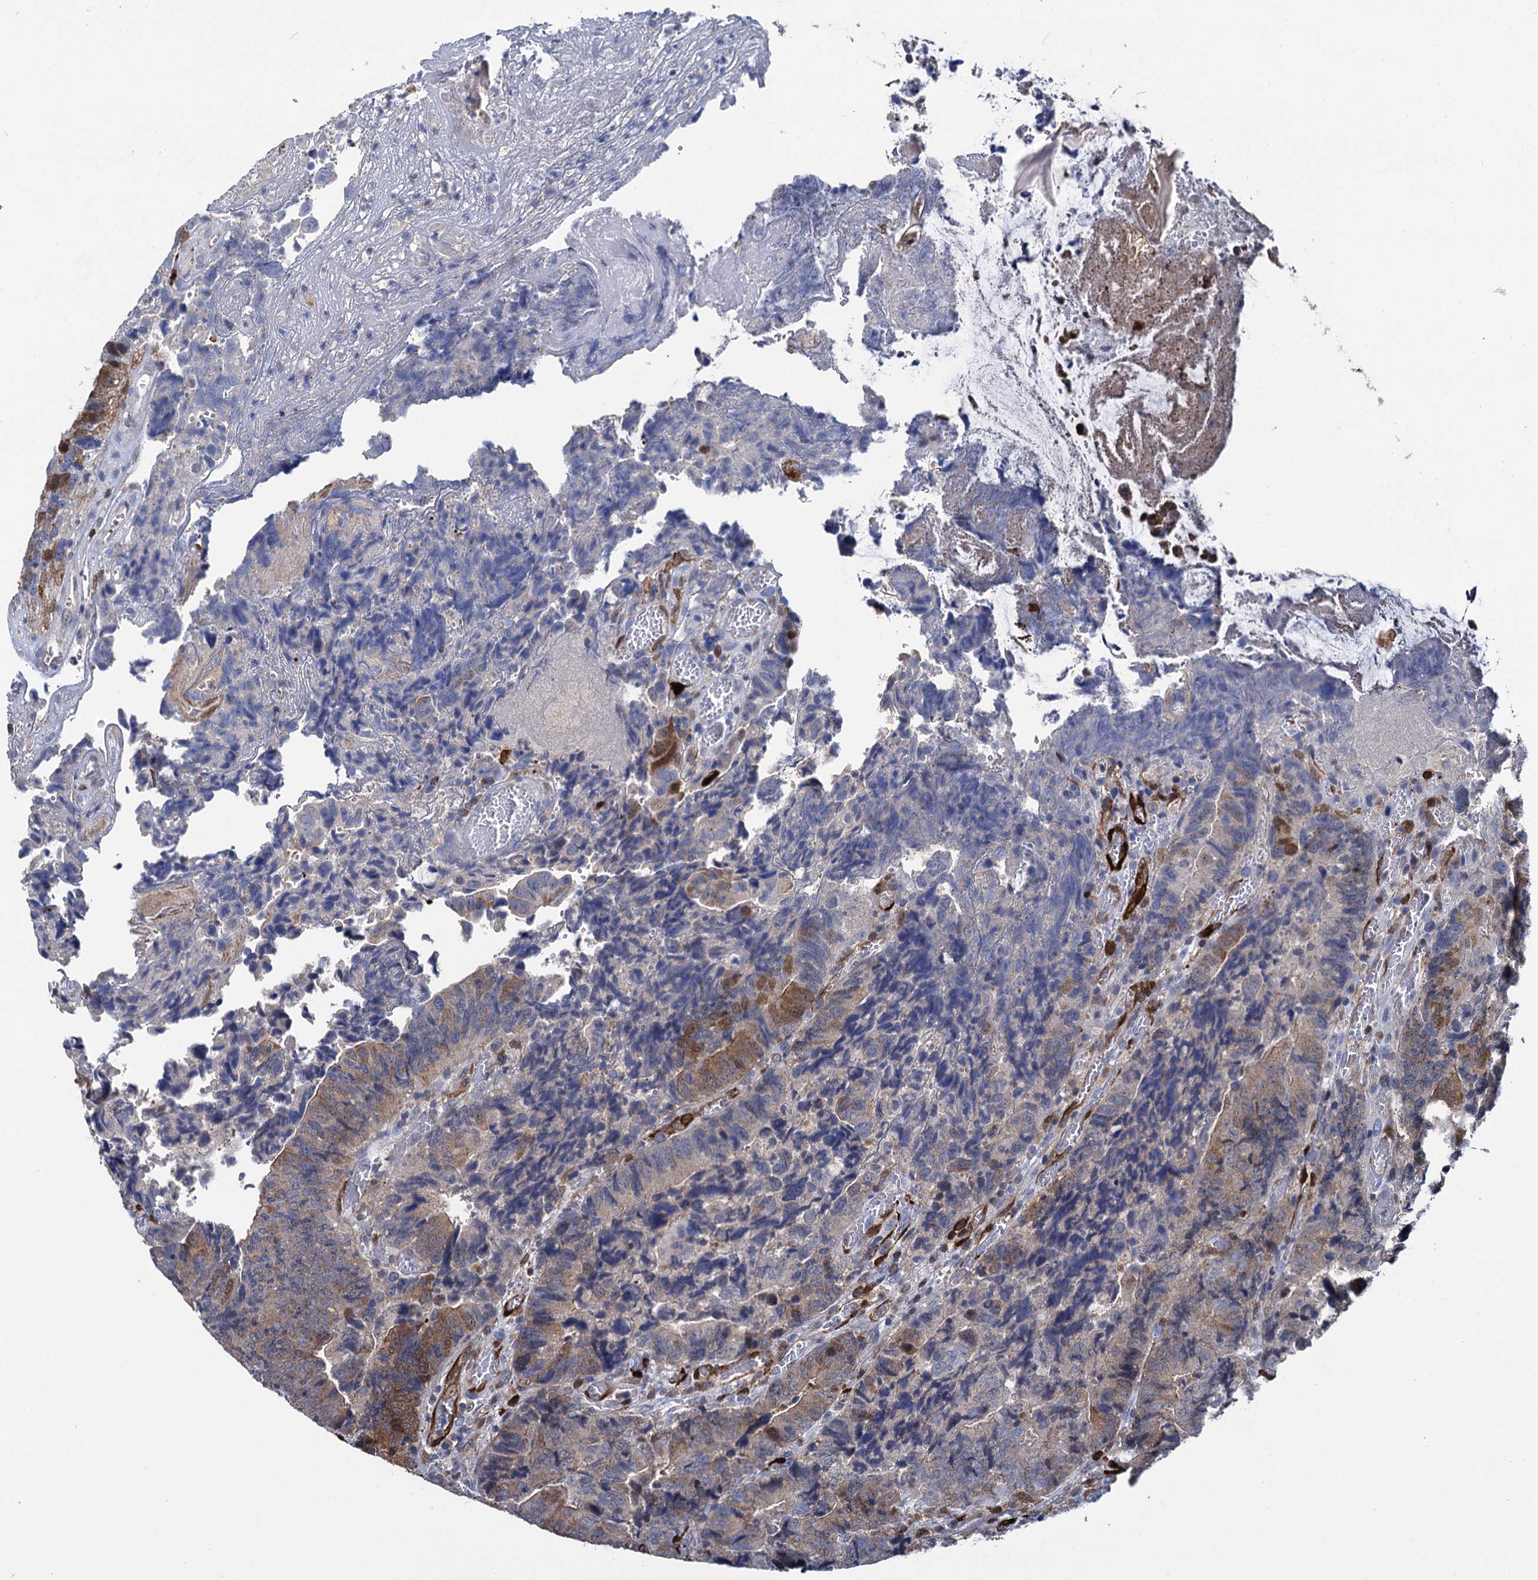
{"staining": {"intensity": "moderate", "quantity": "<25%", "location": "cytoplasmic/membranous"}, "tissue": "colorectal cancer", "cell_type": "Tumor cells", "image_type": "cancer", "snomed": [{"axis": "morphology", "description": "Adenocarcinoma, NOS"}, {"axis": "topography", "description": "Colon"}], "caption": "DAB immunohistochemical staining of adenocarcinoma (colorectal) displays moderate cytoplasmic/membranous protein staining in about <25% of tumor cells.", "gene": "FABP5", "patient": {"sex": "female", "age": 67}}